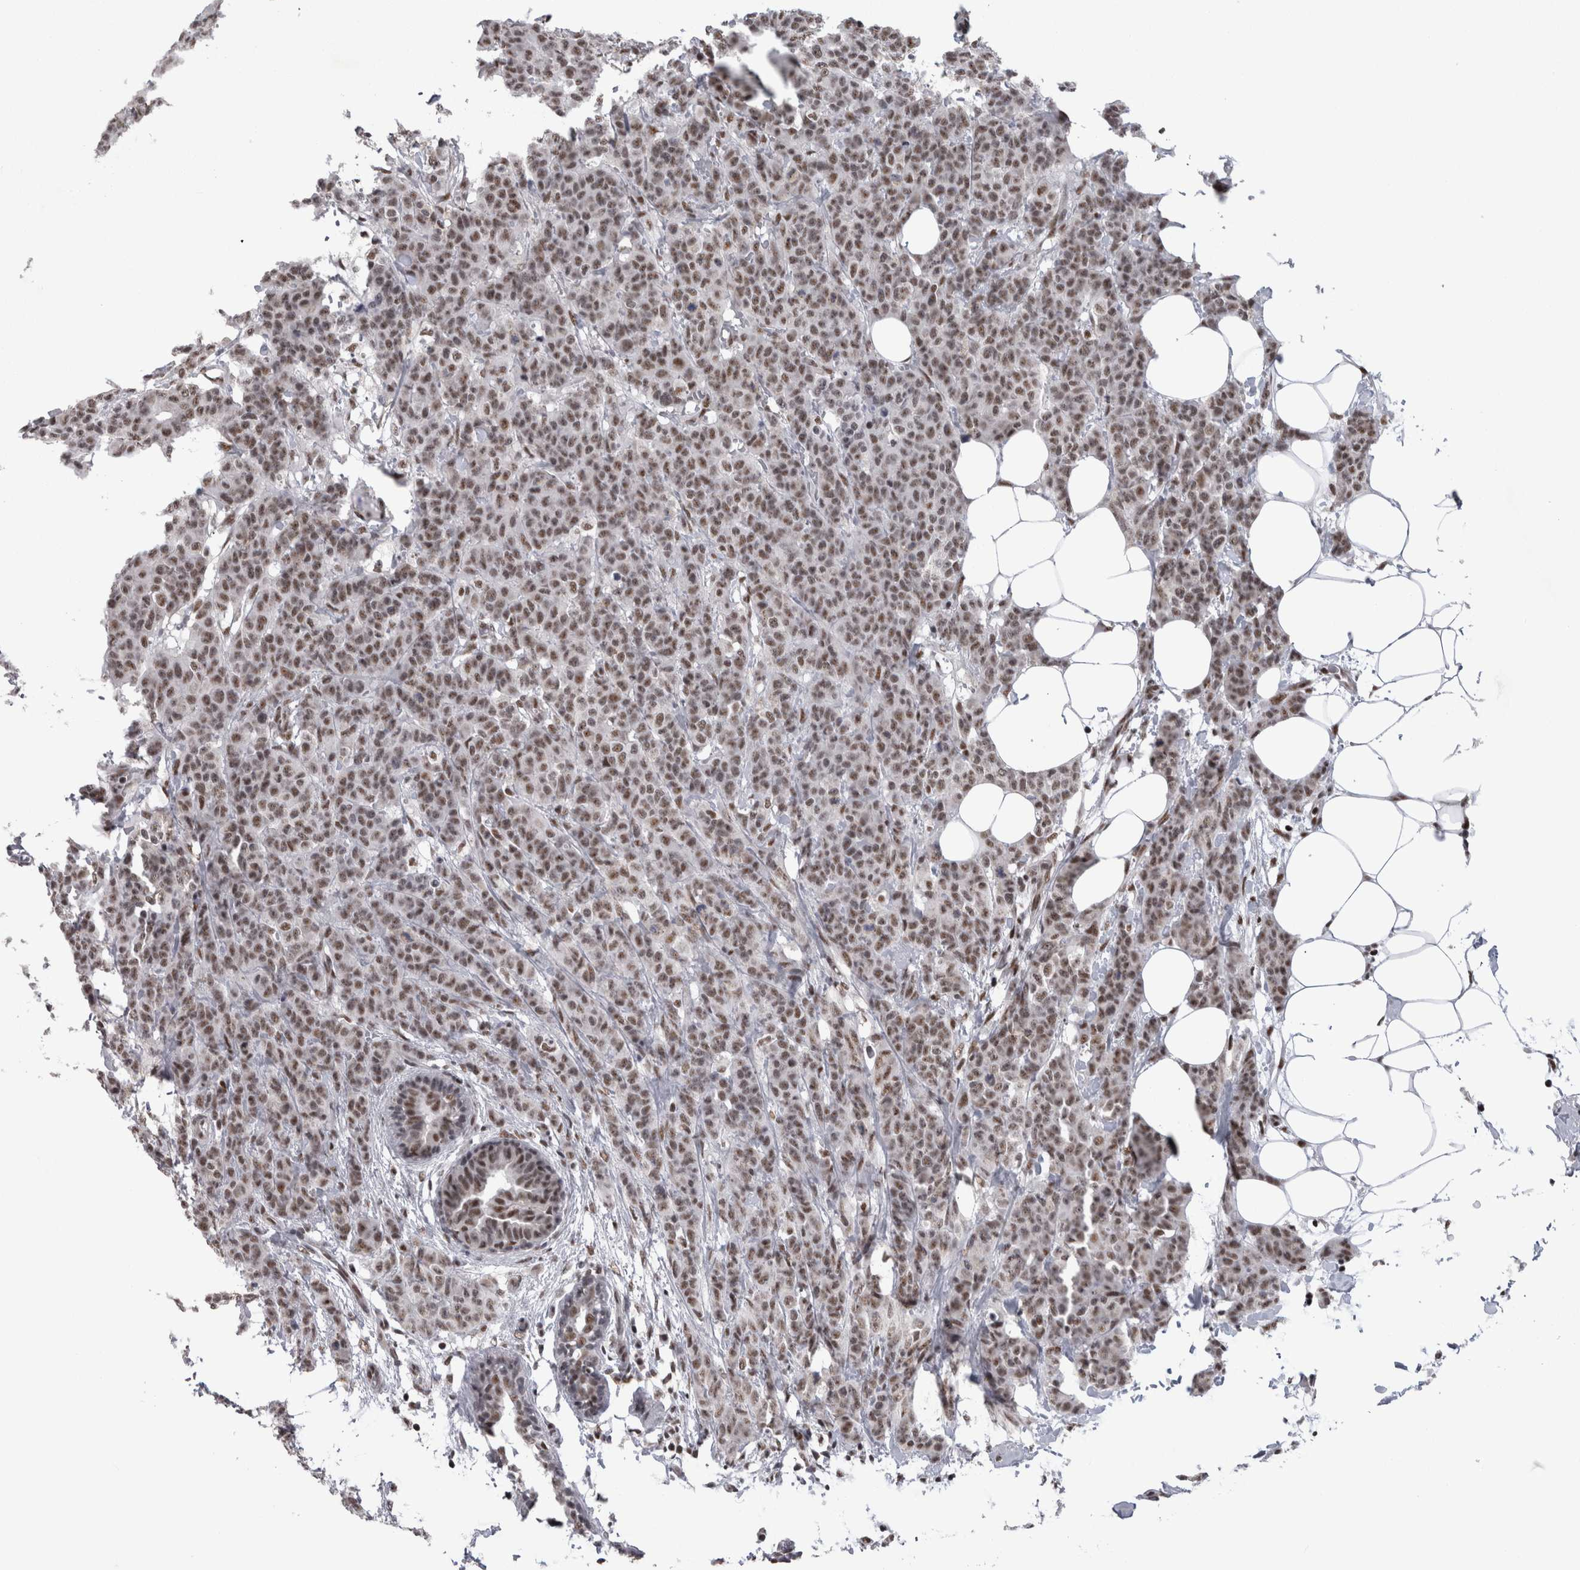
{"staining": {"intensity": "weak", "quantity": ">75%", "location": "nuclear"}, "tissue": "breast cancer", "cell_type": "Tumor cells", "image_type": "cancer", "snomed": [{"axis": "morphology", "description": "Normal tissue, NOS"}, {"axis": "morphology", "description": "Duct carcinoma"}, {"axis": "topography", "description": "Breast"}], "caption": "Protein analysis of breast infiltrating ductal carcinoma tissue shows weak nuclear positivity in approximately >75% of tumor cells. (brown staining indicates protein expression, while blue staining denotes nuclei).", "gene": "CDK11A", "patient": {"sex": "female", "age": 40}}